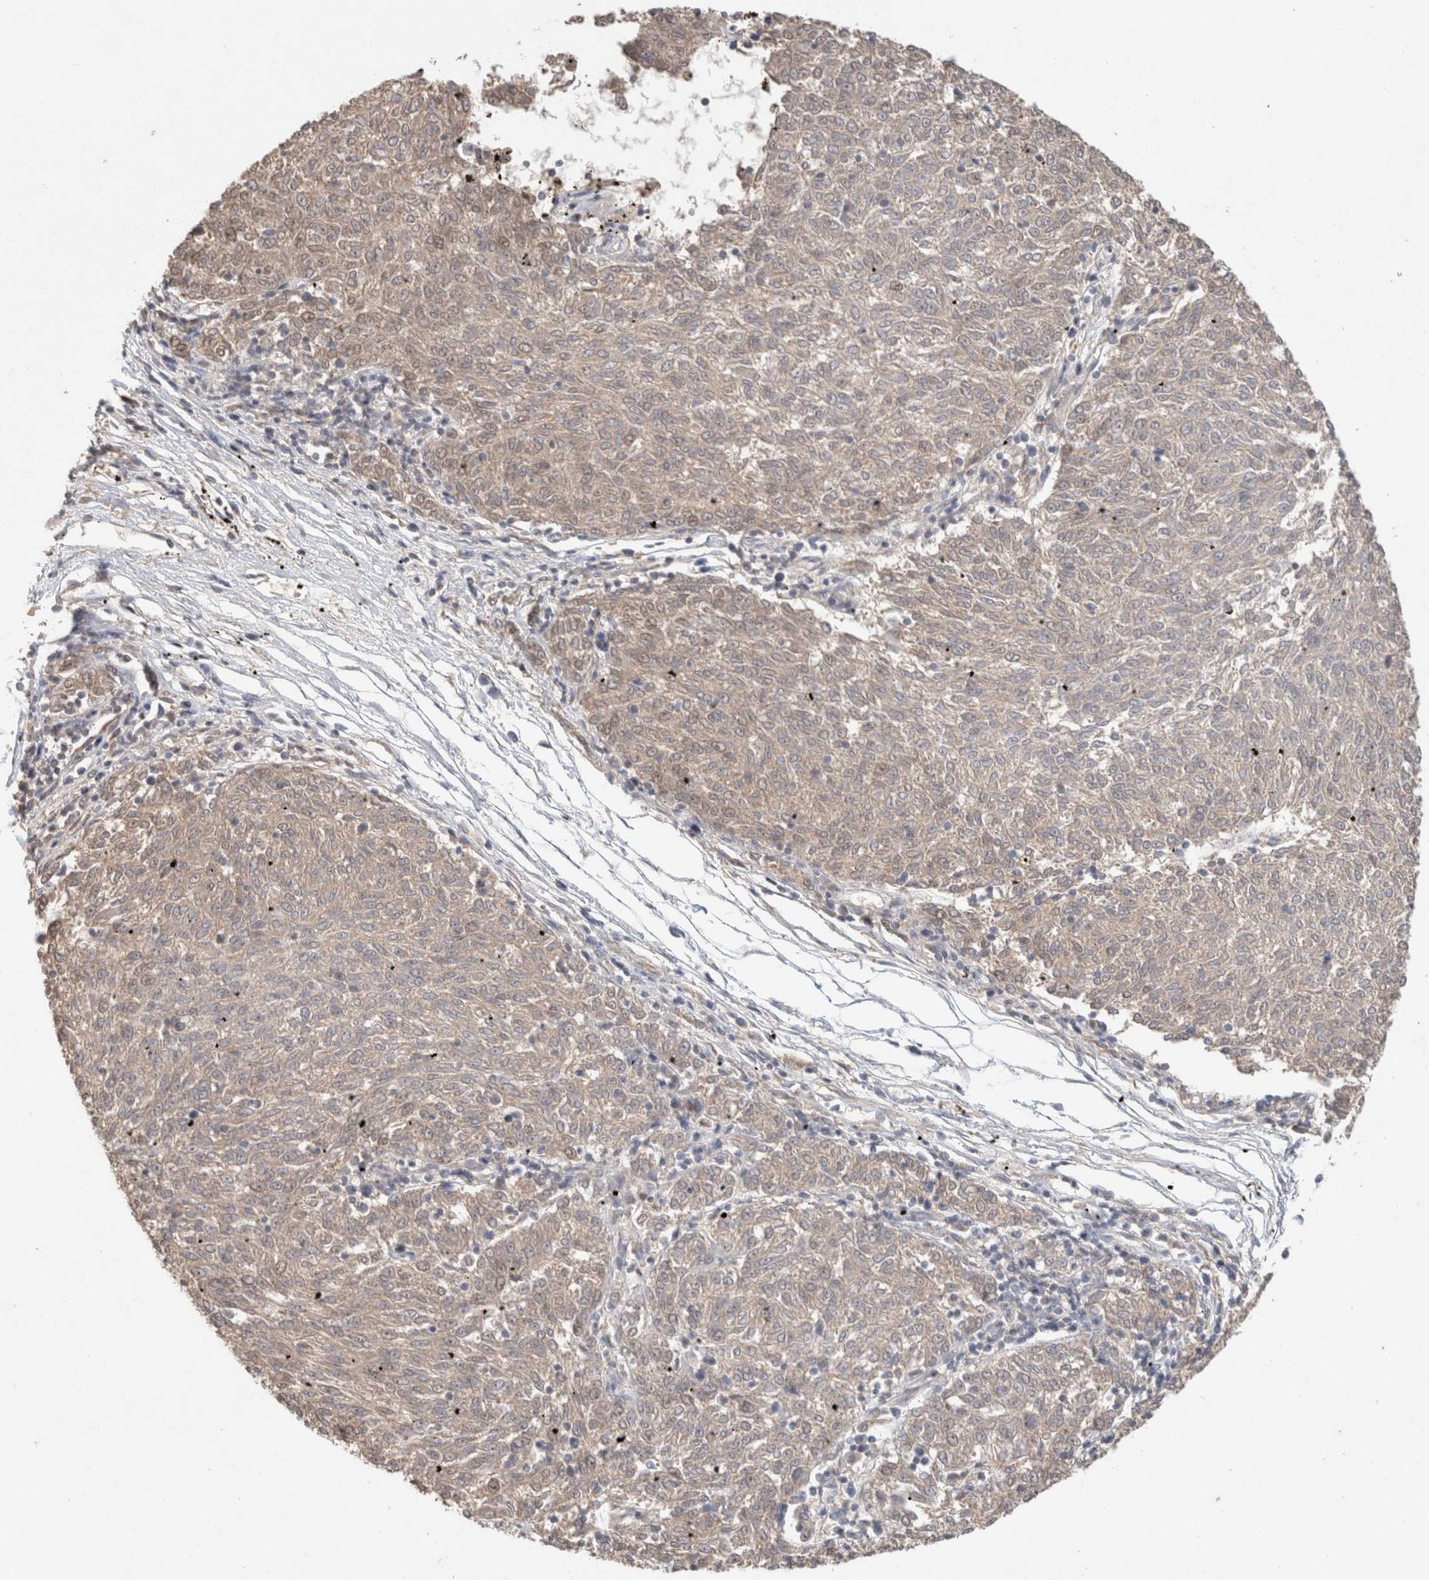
{"staining": {"intensity": "weak", "quantity": ">75%", "location": "cytoplasmic/membranous,nuclear"}, "tissue": "melanoma", "cell_type": "Tumor cells", "image_type": "cancer", "snomed": [{"axis": "morphology", "description": "Malignant melanoma, NOS"}, {"axis": "topography", "description": "Skin"}], "caption": "High-power microscopy captured an IHC histopathology image of melanoma, revealing weak cytoplasmic/membranous and nuclear expression in about >75% of tumor cells.", "gene": "SYDE2", "patient": {"sex": "female", "age": 72}}